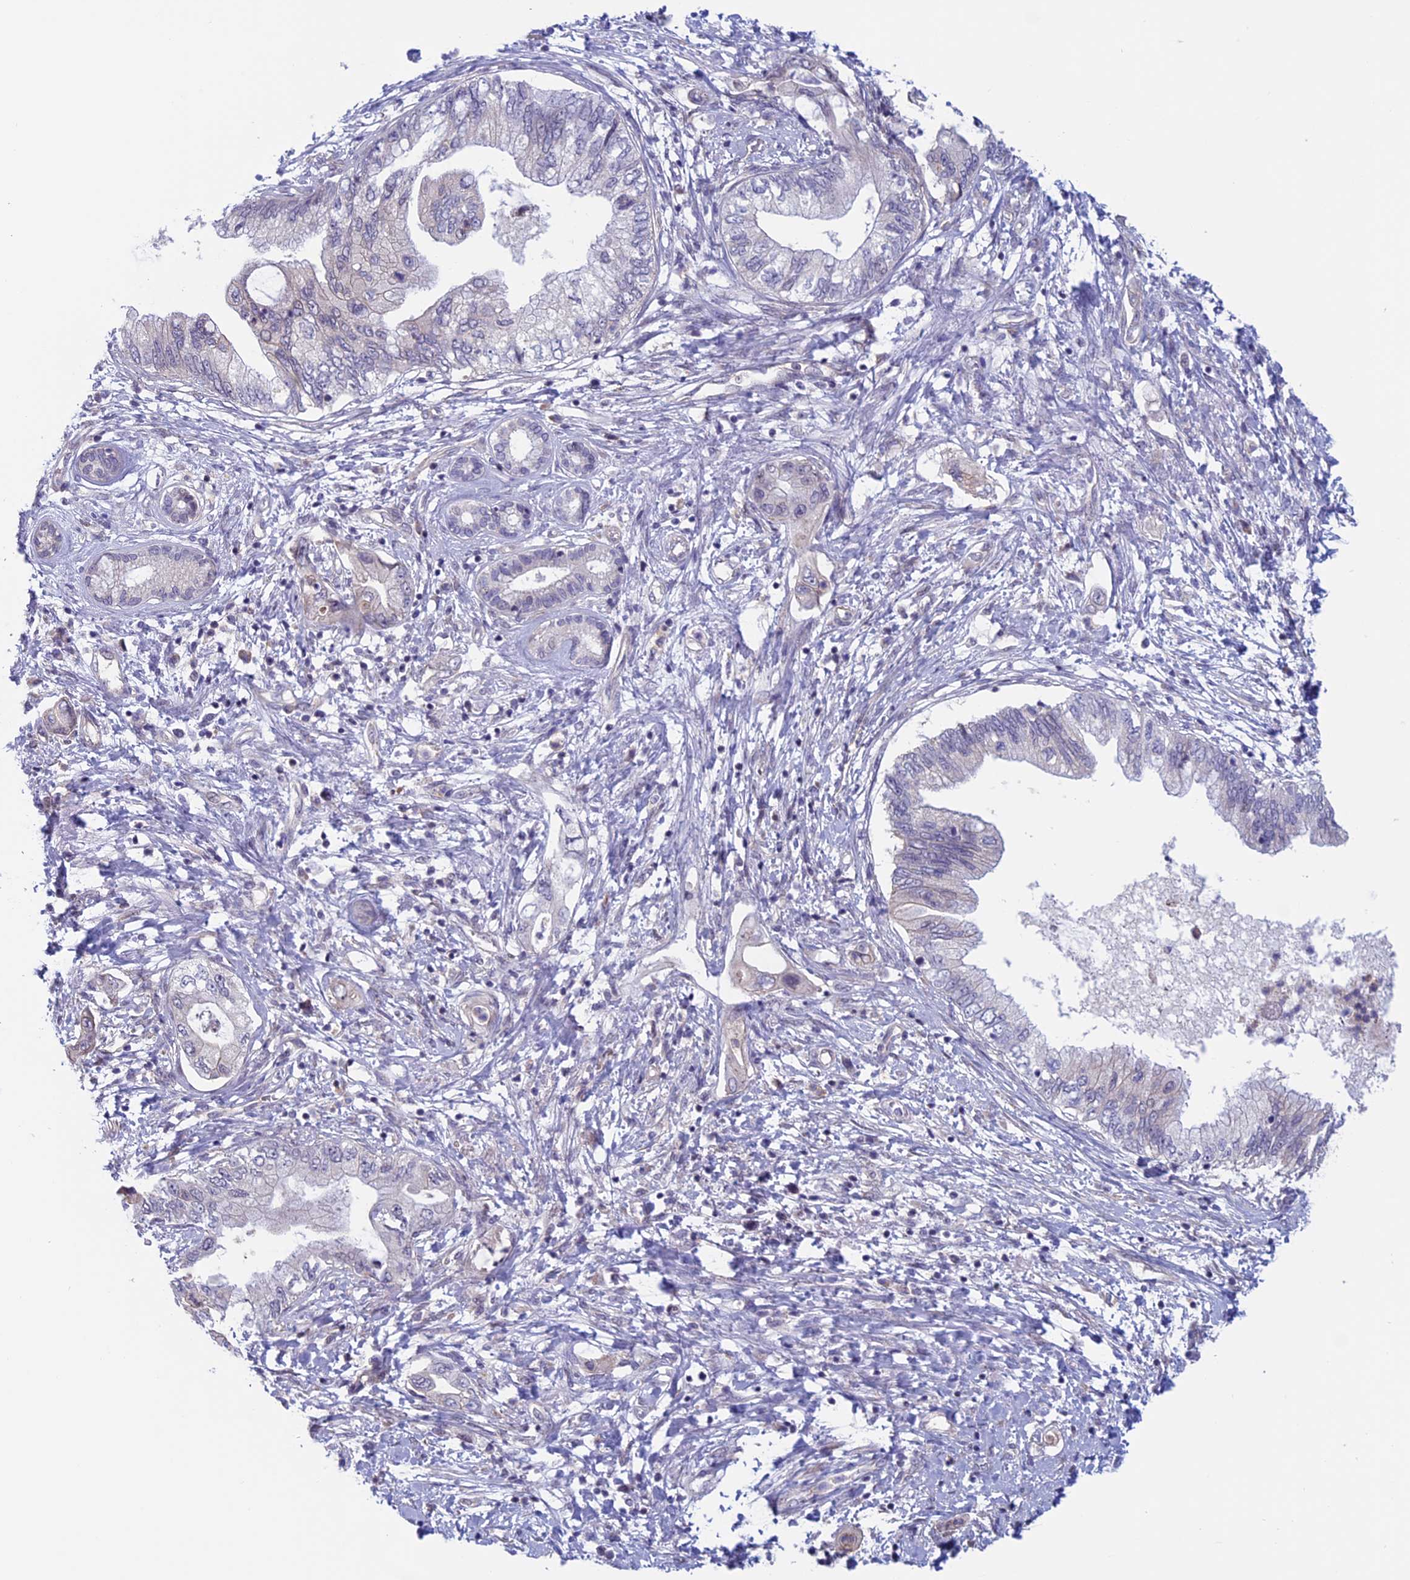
{"staining": {"intensity": "negative", "quantity": "none", "location": "none"}, "tissue": "pancreatic cancer", "cell_type": "Tumor cells", "image_type": "cancer", "snomed": [{"axis": "morphology", "description": "Adenocarcinoma, NOS"}, {"axis": "topography", "description": "Pancreas"}], "caption": "A micrograph of pancreatic cancer stained for a protein reveals no brown staining in tumor cells. The staining is performed using DAB brown chromogen with nuclei counter-stained in using hematoxylin.", "gene": "SLC1A6", "patient": {"sex": "female", "age": 73}}